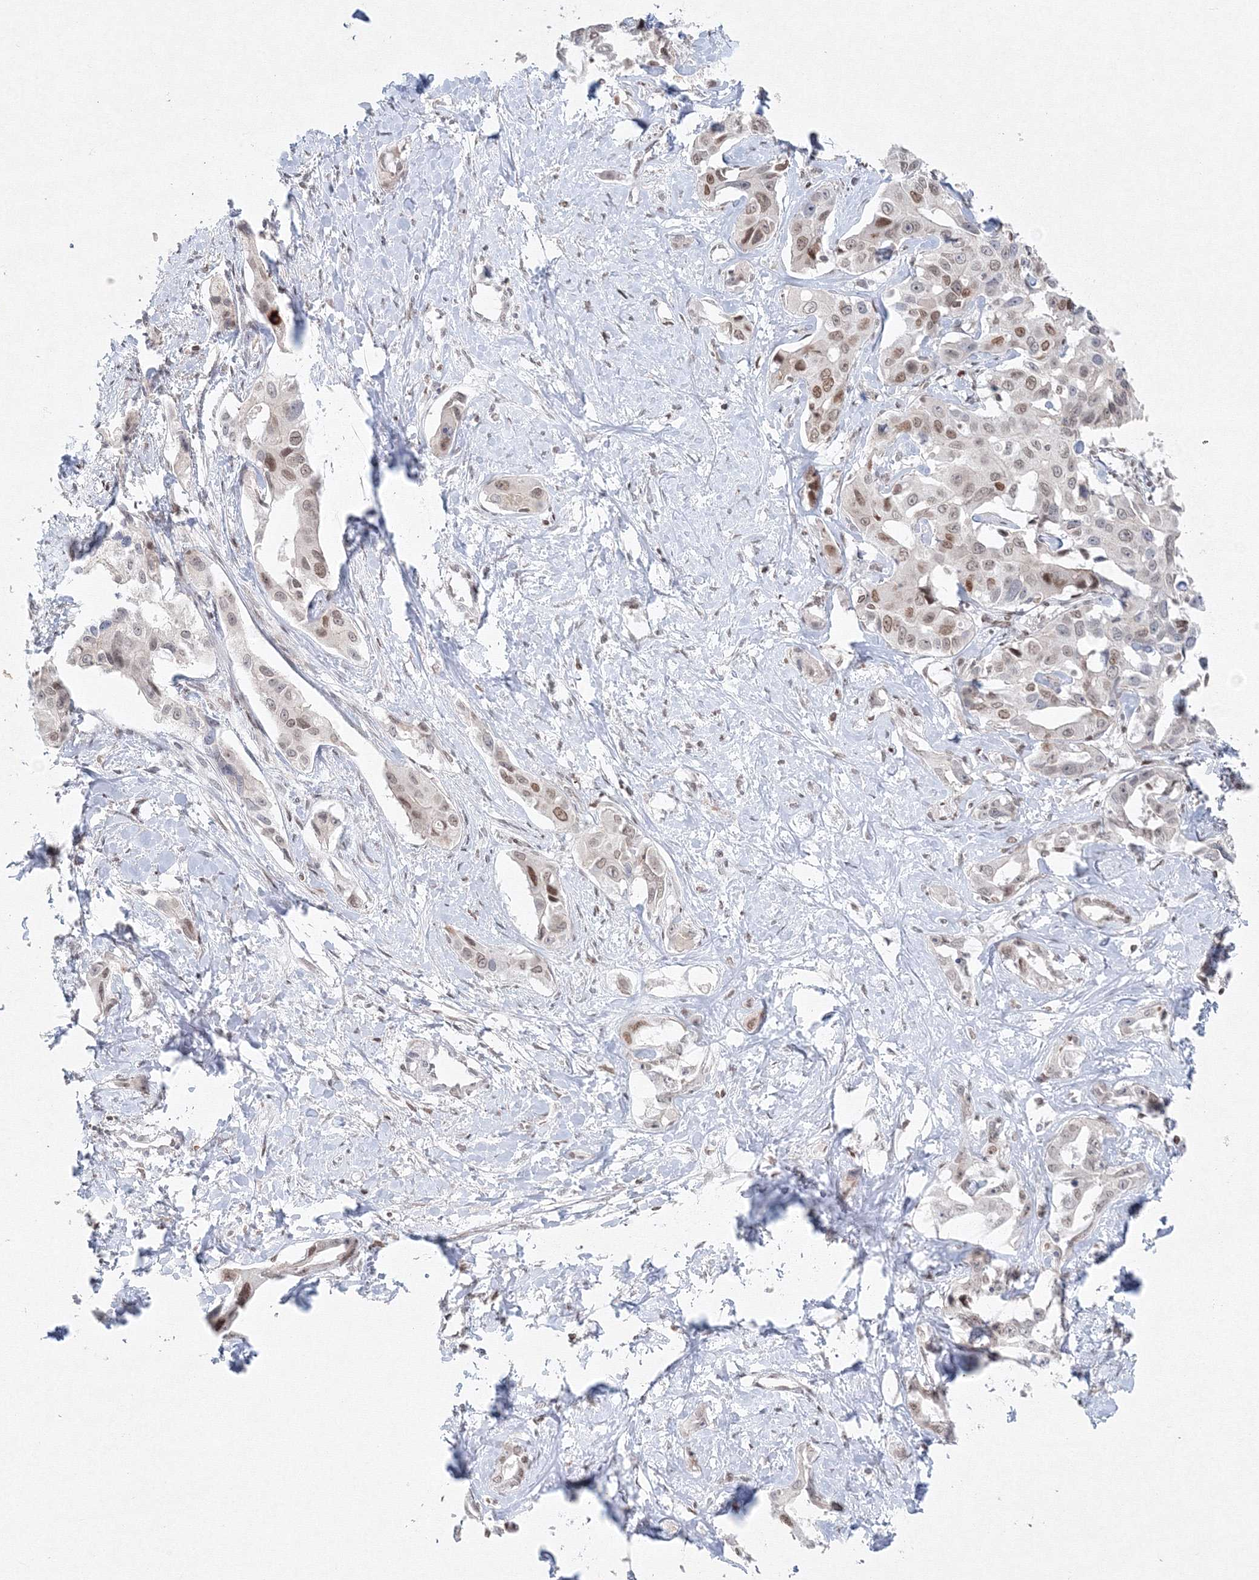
{"staining": {"intensity": "weak", "quantity": "25%-75%", "location": "nuclear"}, "tissue": "liver cancer", "cell_type": "Tumor cells", "image_type": "cancer", "snomed": [{"axis": "morphology", "description": "Cholangiocarcinoma"}, {"axis": "topography", "description": "Liver"}], "caption": "Protein staining demonstrates weak nuclear staining in approximately 25%-75% of tumor cells in cholangiocarcinoma (liver).", "gene": "KIF4A", "patient": {"sex": "male", "age": 59}}